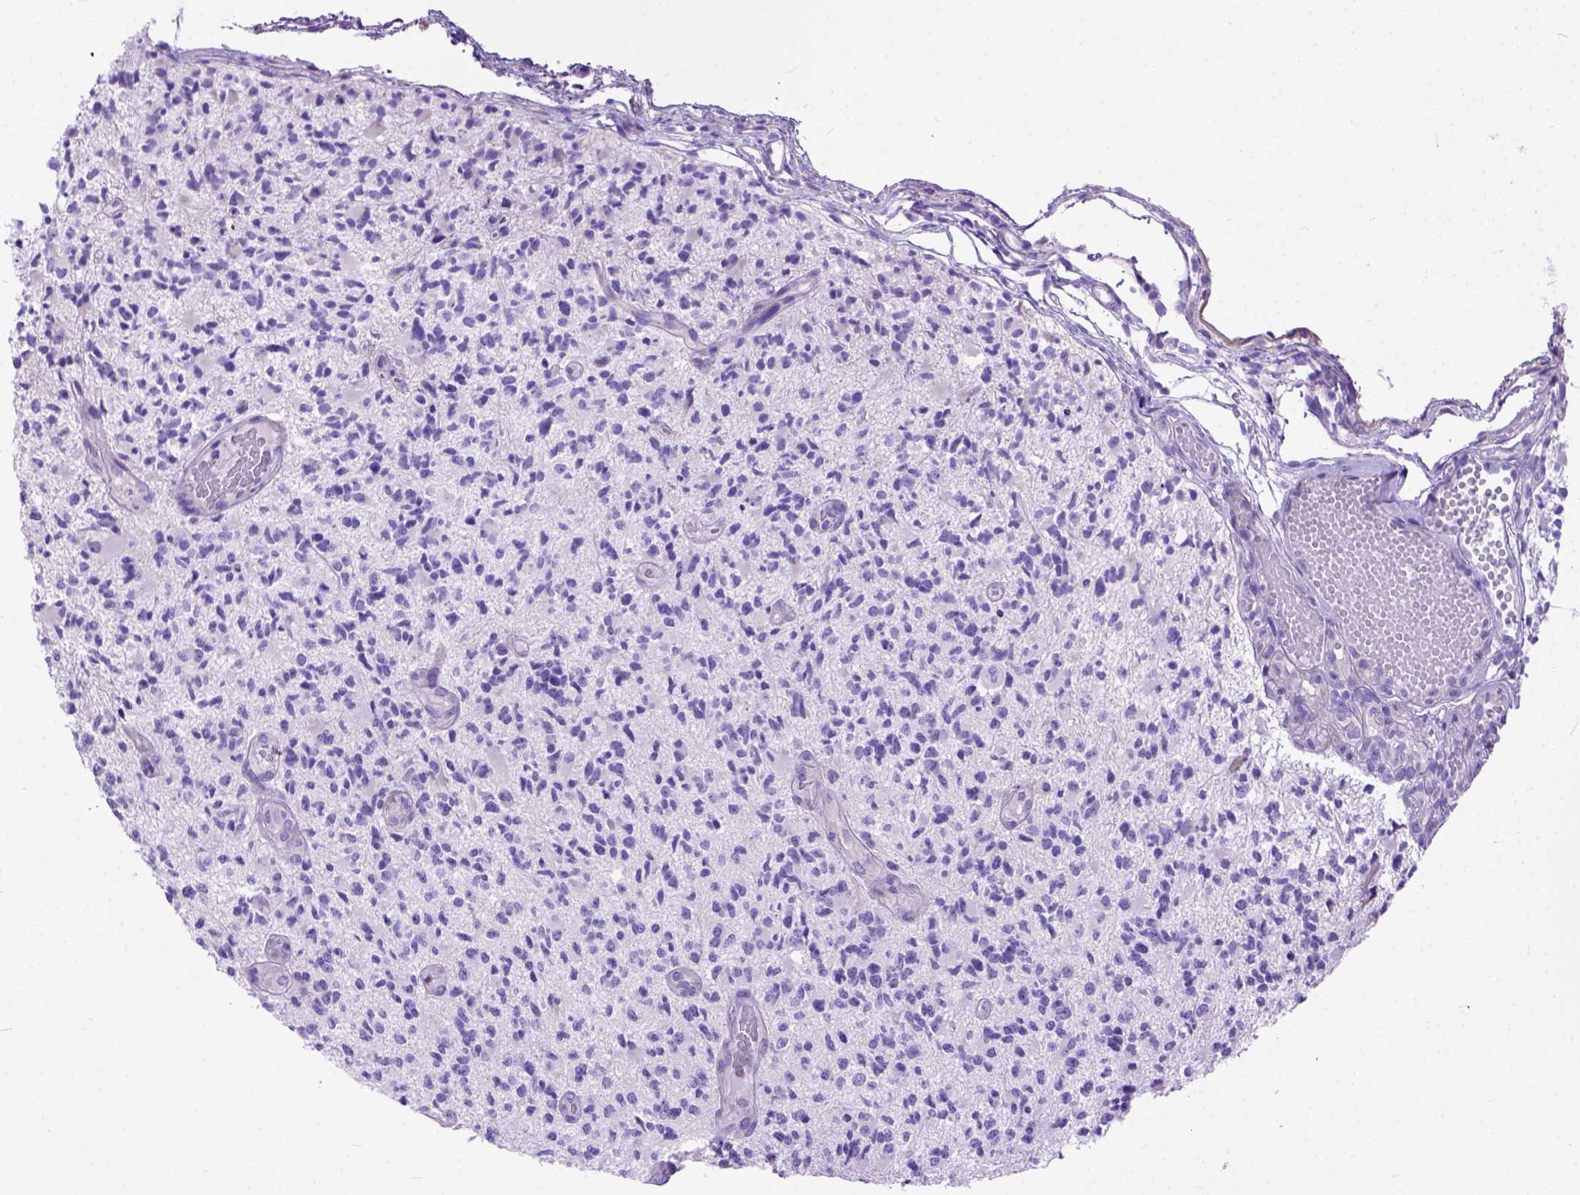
{"staining": {"intensity": "negative", "quantity": "none", "location": "none"}, "tissue": "glioma", "cell_type": "Tumor cells", "image_type": "cancer", "snomed": [{"axis": "morphology", "description": "Glioma, malignant, High grade"}, {"axis": "topography", "description": "Brain"}], "caption": "Protein analysis of high-grade glioma (malignant) displays no significant positivity in tumor cells.", "gene": "ODAD3", "patient": {"sex": "female", "age": 63}}